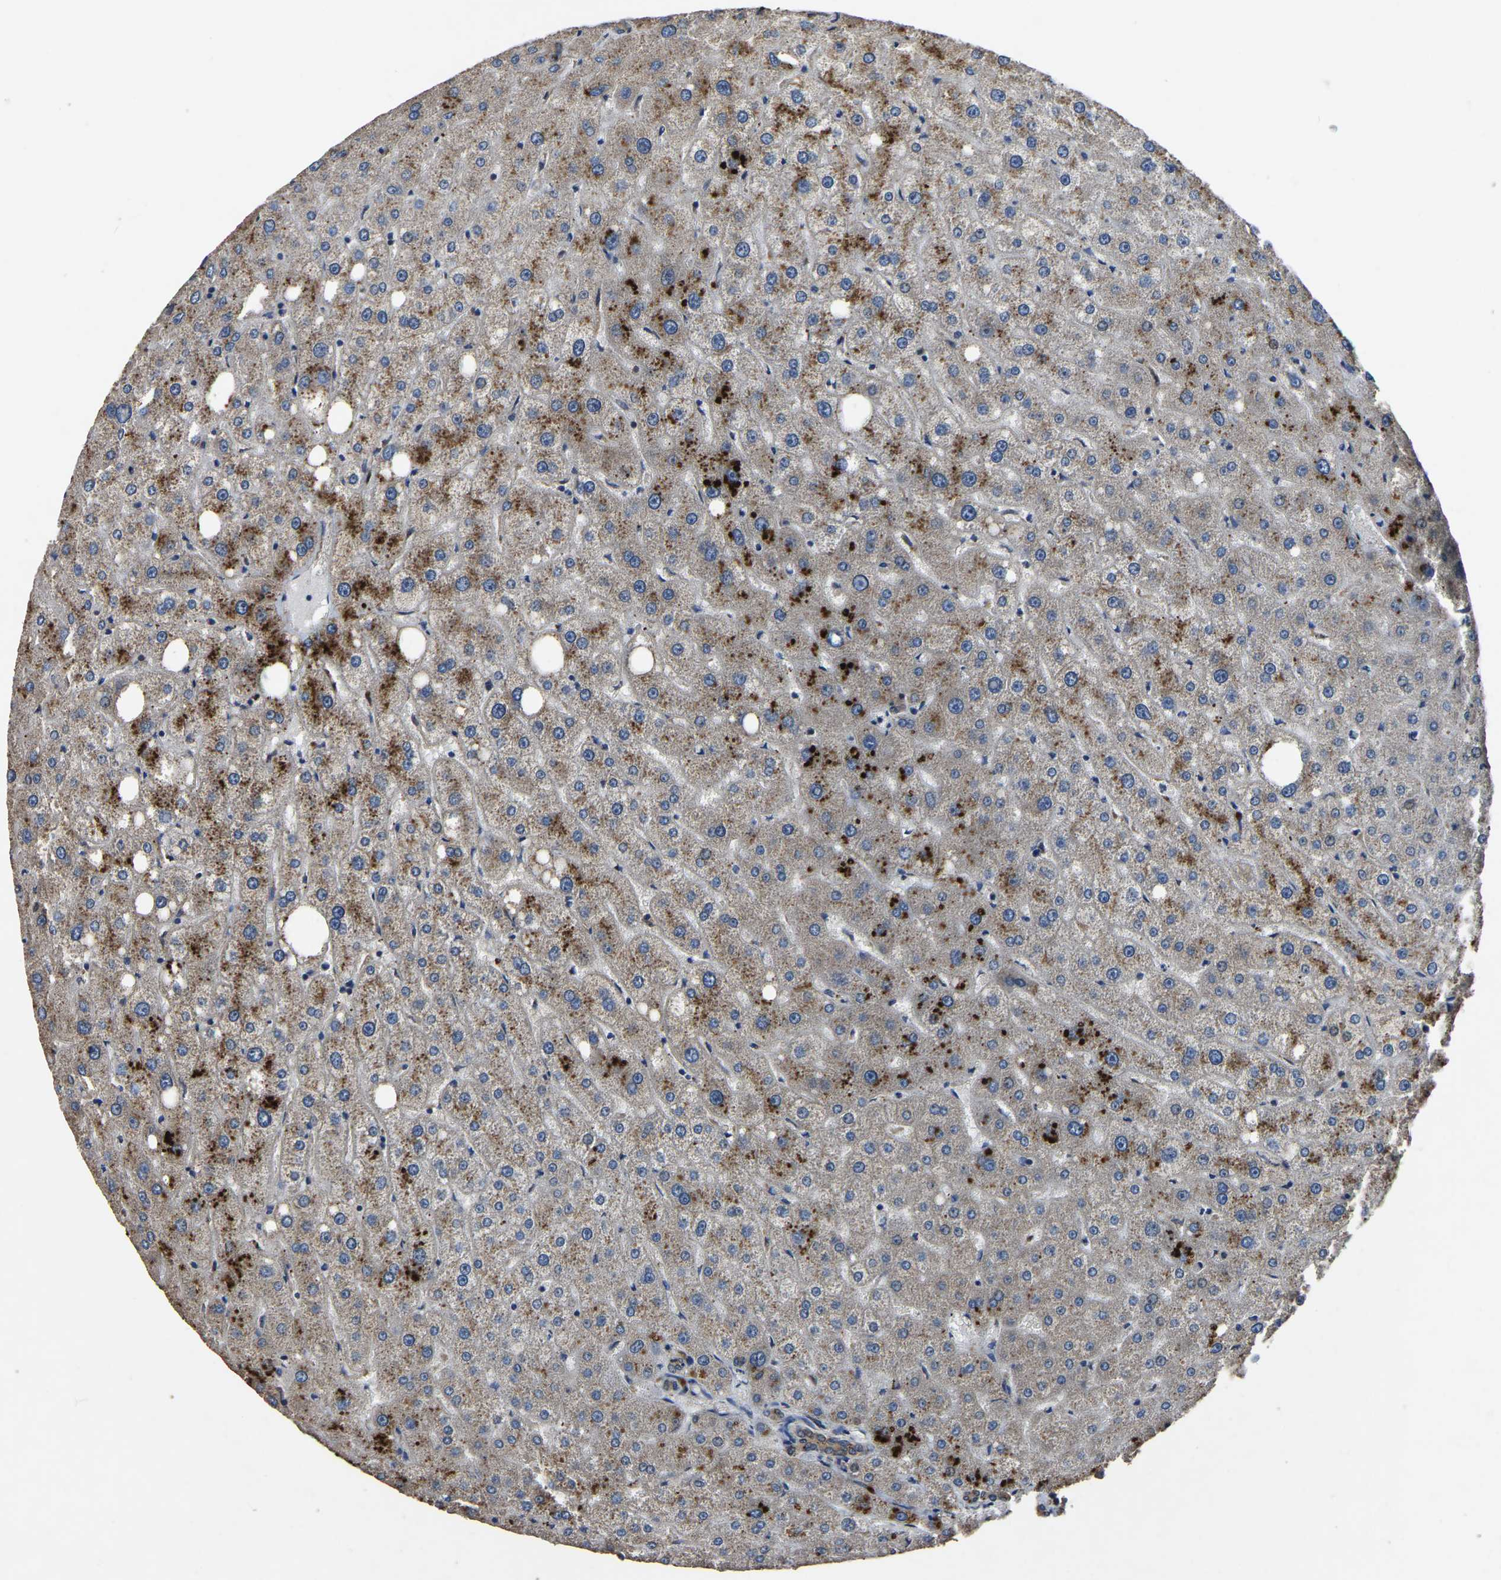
{"staining": {"intensity": "weak", "quantity": ">75%", "location": "cytoplasmic/membranous"}, "tissue": "liver", "cell_type": "Cholangiocytes", "image_type": "normal", "snomed": [{"axis": "morphology", "description": "Normal tissue, NOS"}, {"axis": "topography", "description": "Liver"}], "caption": "A histopathology image showing weak cytoplasmic/membranous expression in about >75% of cholangiocytes in normal liver, as visualized by brown immunohistochemical staining.", "gene": "CRYZL1", "patient": {"sex": "male", "age": 73}}